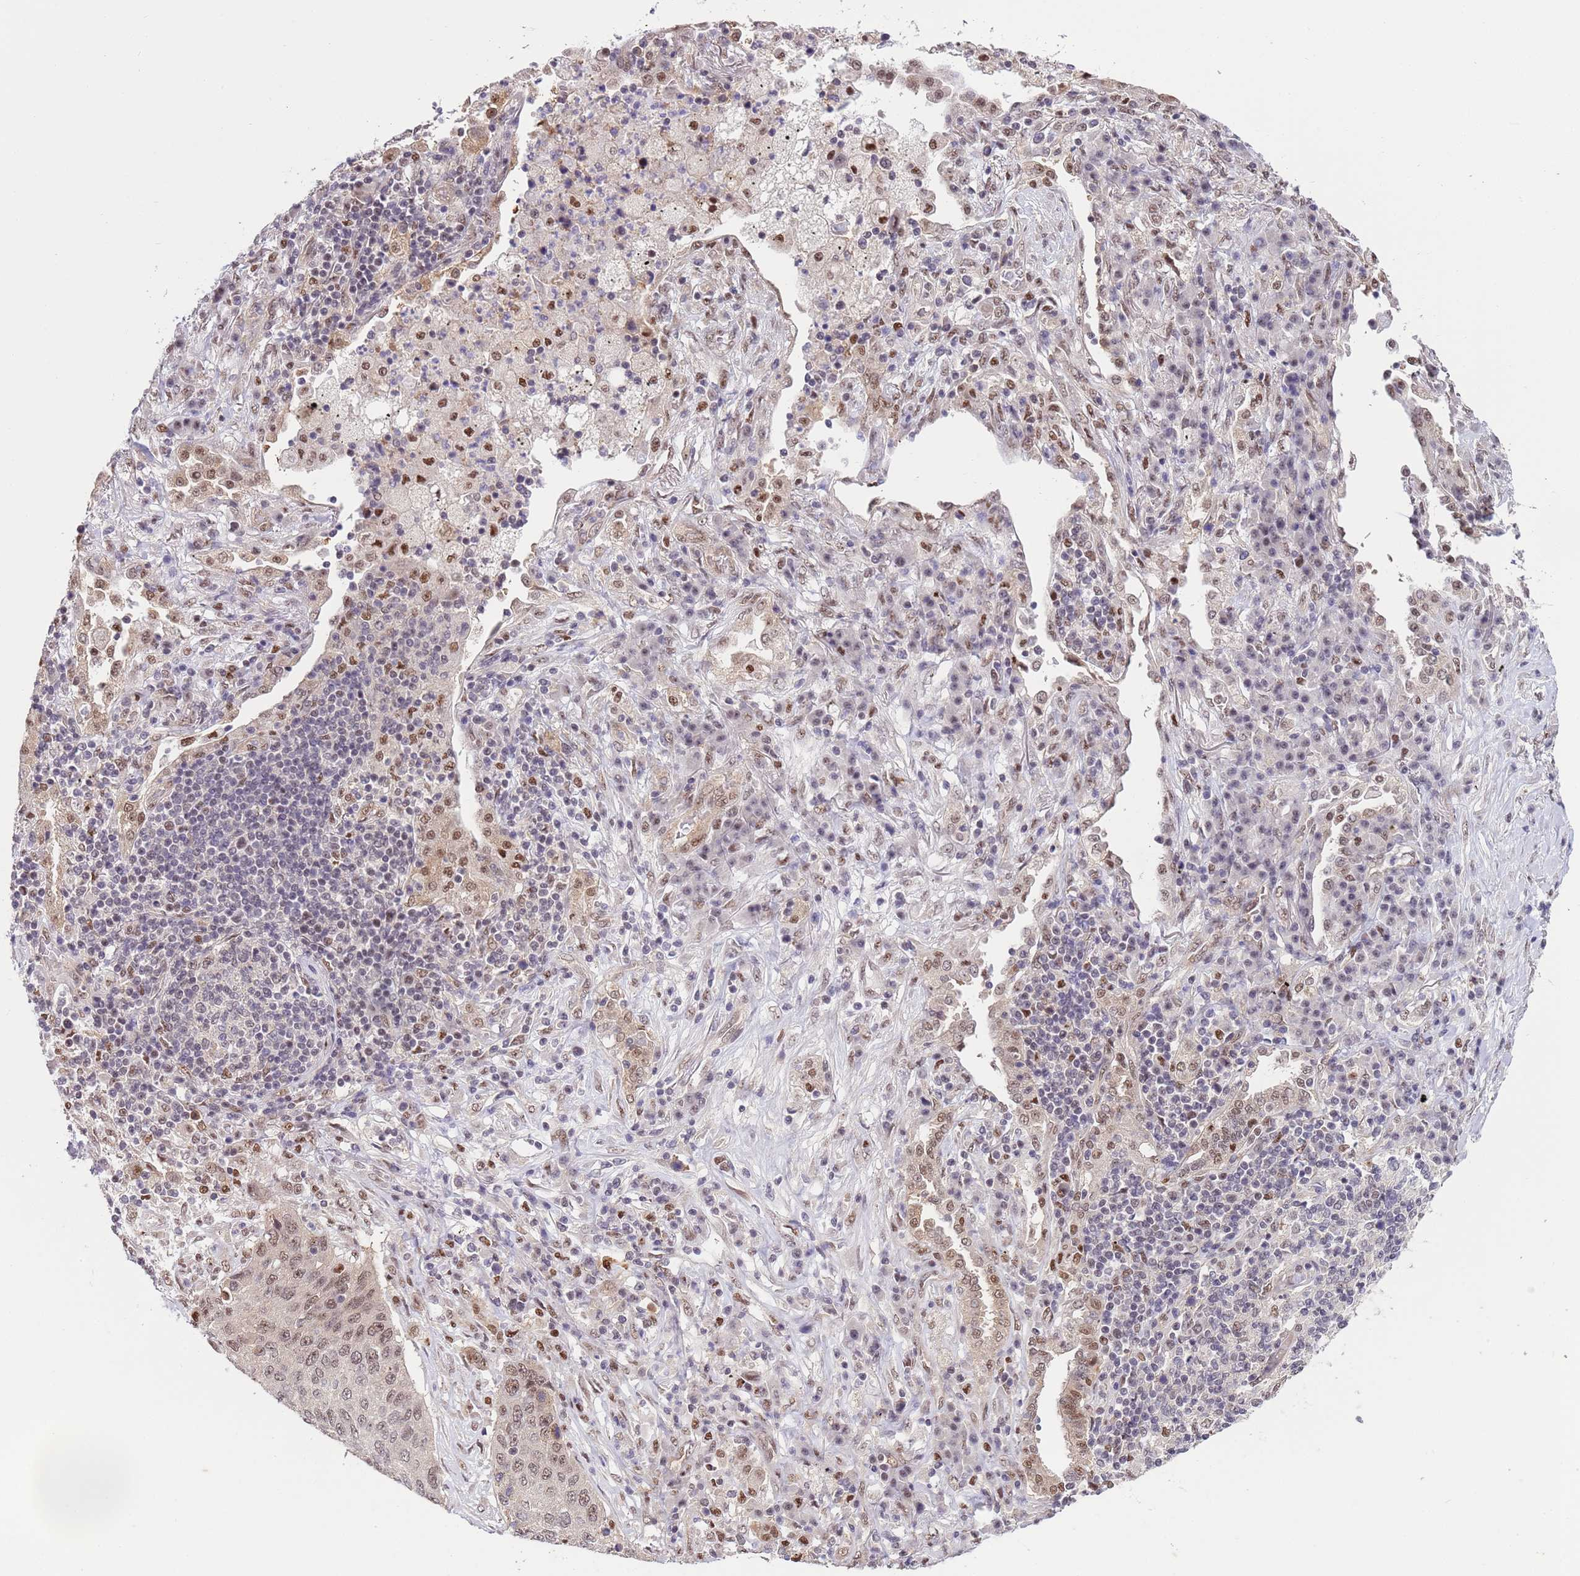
{"staining": {"intensity": "moderate", "quantity": ">75%", "location": "nuclear"}, "tissue": "lung cancer", "cell_type": "Tumor cells", "image_type": "cancer", "snomed": [{"axis": "morphology", "description": "Squamous cell carcinoma, NOS"}, {"axis": "topography", "description": "Lung"}], "caption": "This histopathology image demonstrates lung squamous cell carcinoma stained with IHC to label a protein in brown. The nuclear of tumor cells show moderate positivity for the protein. Nuclei are counter-stained blue.", "gene": "PRPF6", "patient": {"sex": "female", "age": 63}}